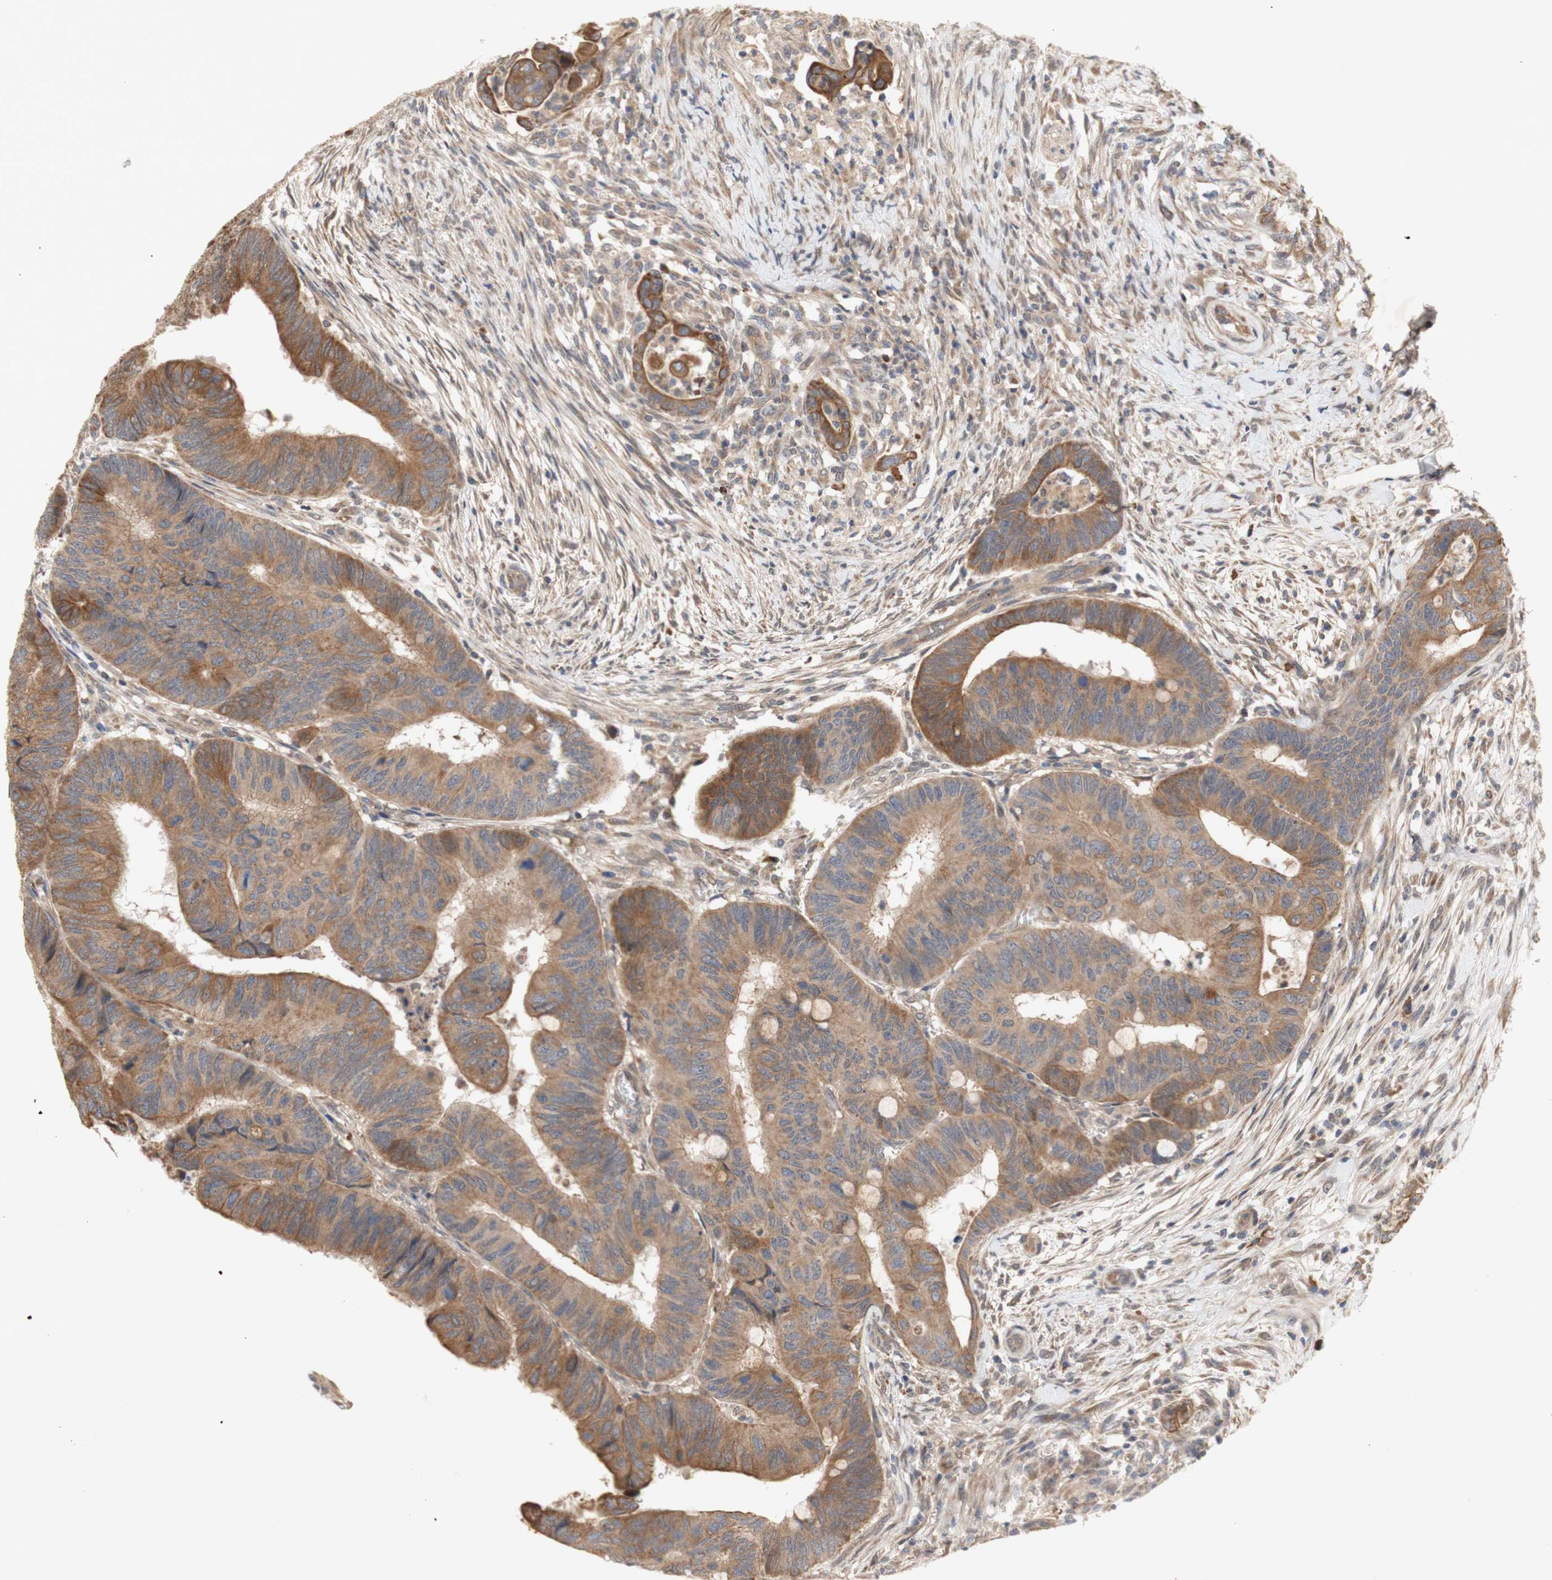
{"staining": {"intensity": "moderate", "quantity": ">75%", "location": "cytoplasmic/membranous"}, "tissue": "colorectal cancer", "cell_type": "Tumor cells", "image_type": "cancer", "snomed": [{"axis": "morphology", "description": "Normal tissue, NOS"}, {"axis": "morphology", "description": "Adenocarcinoma, NOS"}, {"axis": "topography", "description": "Rectum"}, {"axis": "topography", "description": "Peripheral nerve tissue"}], "caption": "Immunohistochemical staining of colorectal cancer (adenocarcinoma) displays medium levels of moderate cytoplasmic/membranous protein expression in about >75% of tumor cells. (DAB IHC, brown staining for protein, blue staining for nuclei).", "gene": "PKN1", "patient": {"sex": "male", "age": 92}}